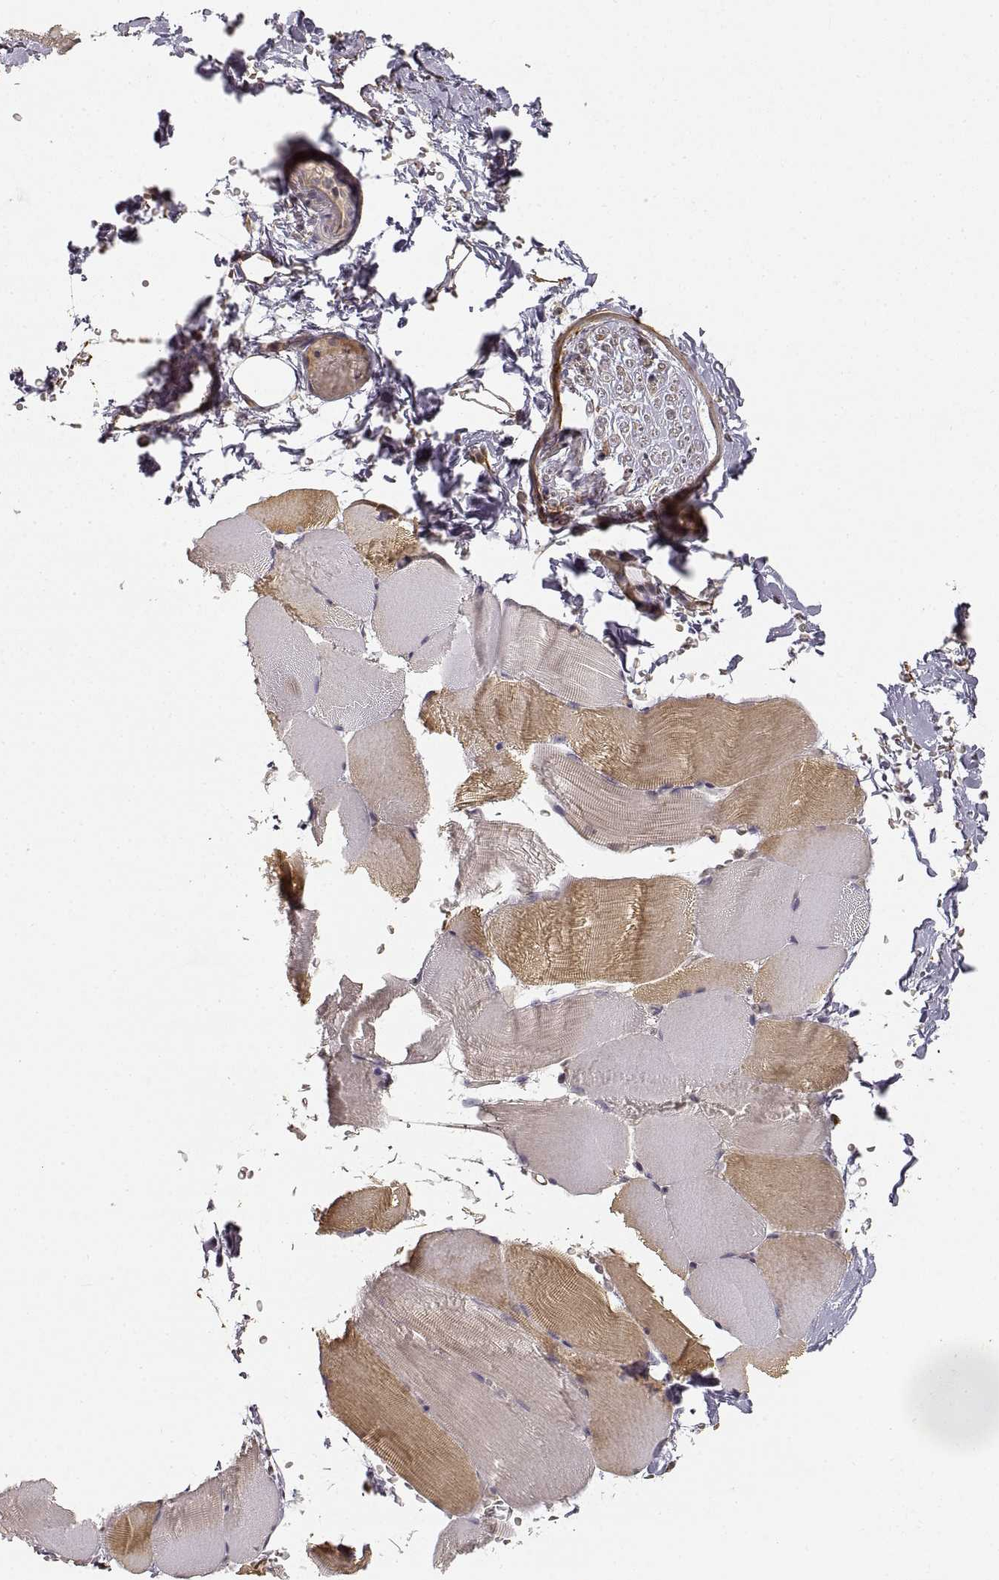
{"staining": {"intensity": "moderate", "quantity": "25%-75%", "location": "cytoplasmic/membranous"}, "tissue": "skeletal muscle", "cell_type": "Myocytes", "image_type": "normal", "snomed": [{"axis": "morphology", "description": "Normal tissue, NOS"}, {"axis": "topography", "description": "Skeletal muscle"}], "caption": "About 25%-75% of myocytes in unremarkable human skeletal muscle reveal moderate cytoplasmic/membranous protein staining as visualized by brown immunohistochemical staining.", "gene": "LAMA4", "patient": {"sex": "female", "age": 37}}